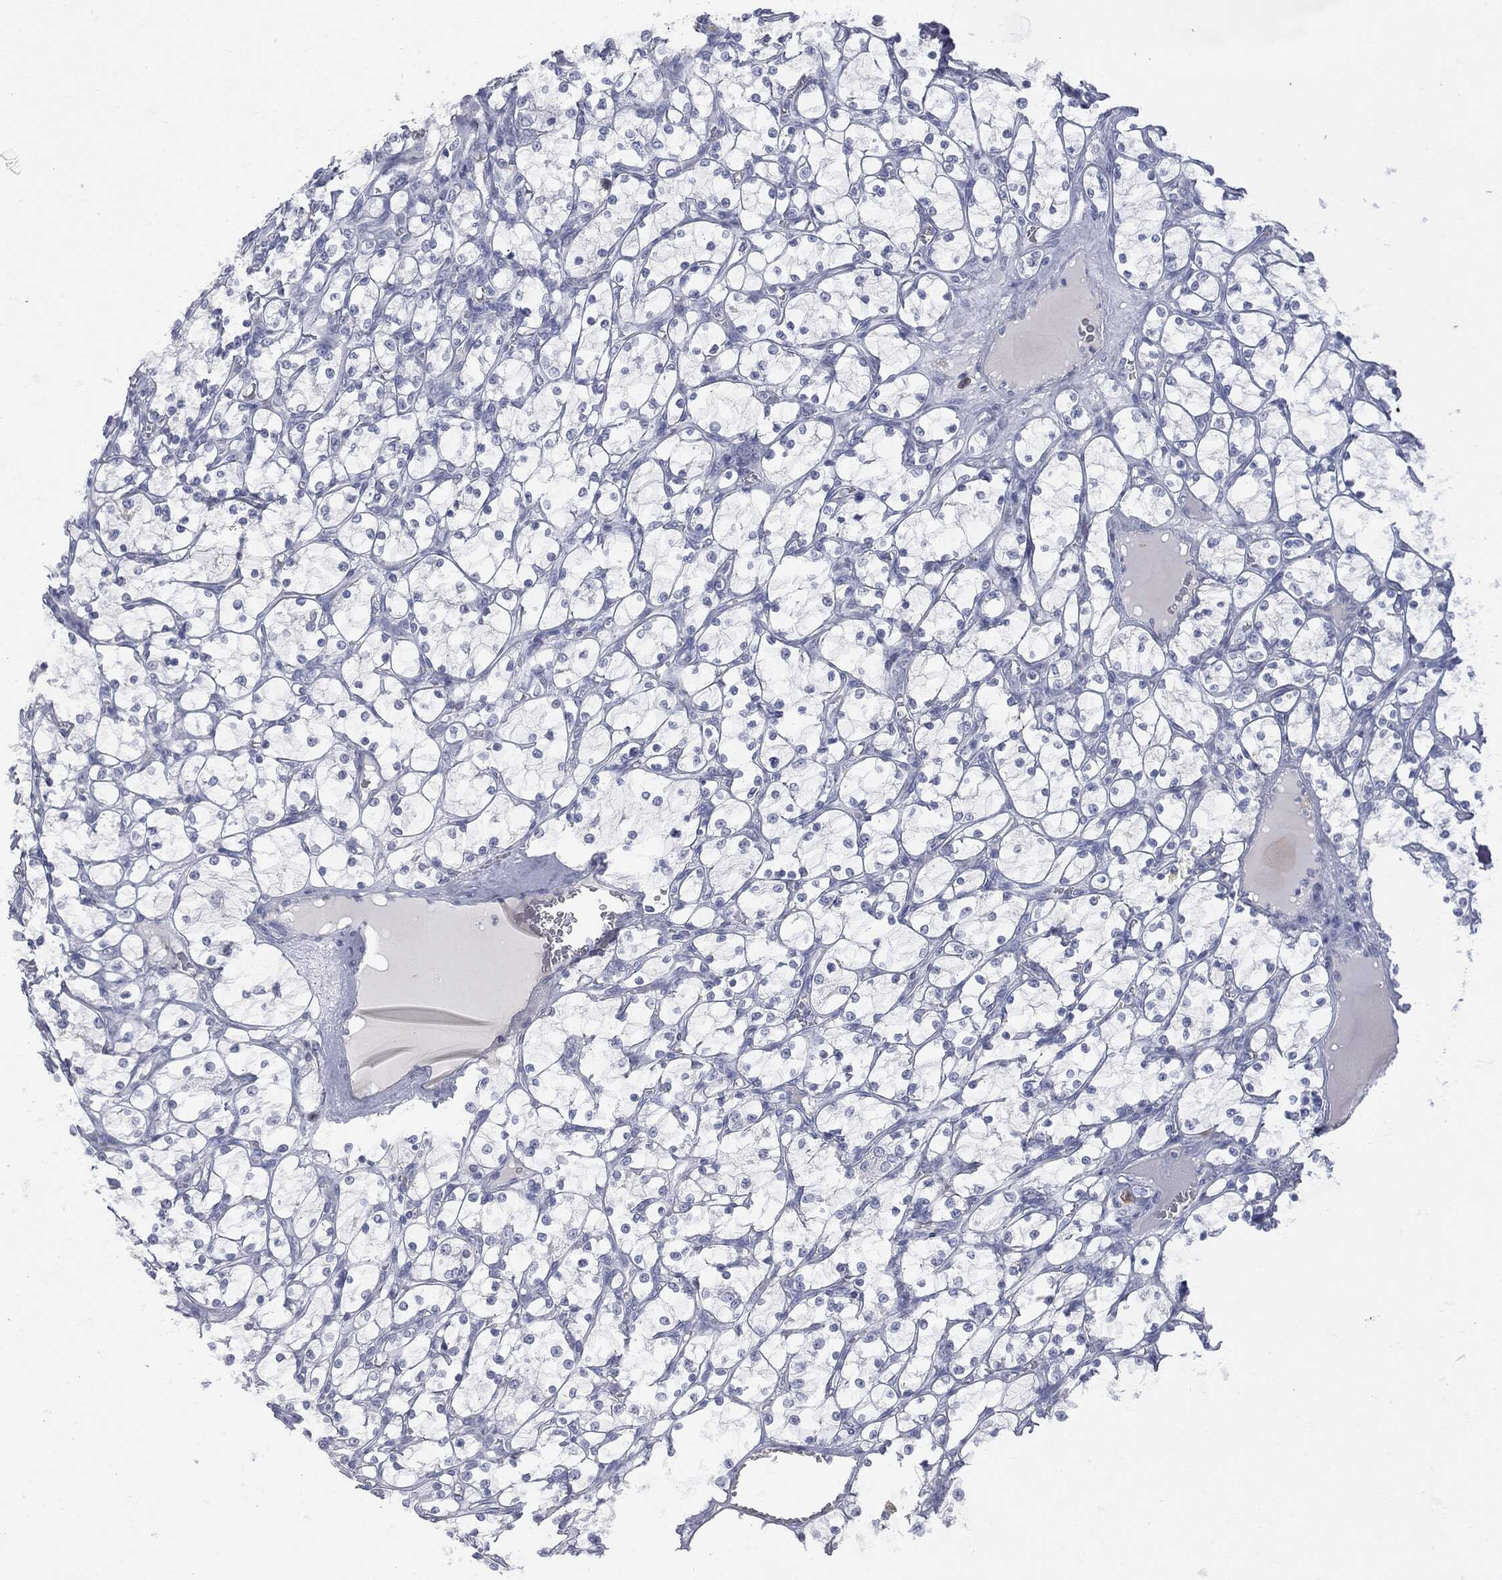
{"staining": {"intensity": "negative", "quantity": "none", "location": "none"}, "tissue": "renal cancer", "cell_type": "Tumor cells", "image_type": "cancer", "snomed": [{"axis": "morphology", "description": "Adenocarcinoma, NOS"}, {"axis": "topography", "description": "Kidney"}], "caption": "Immunohistochemistry (IHC) of renal adenocarcinoma reveals no staining in tumor cells.", "gene": "UBE2C", "patient": {"sex": "female", "age": 69}}